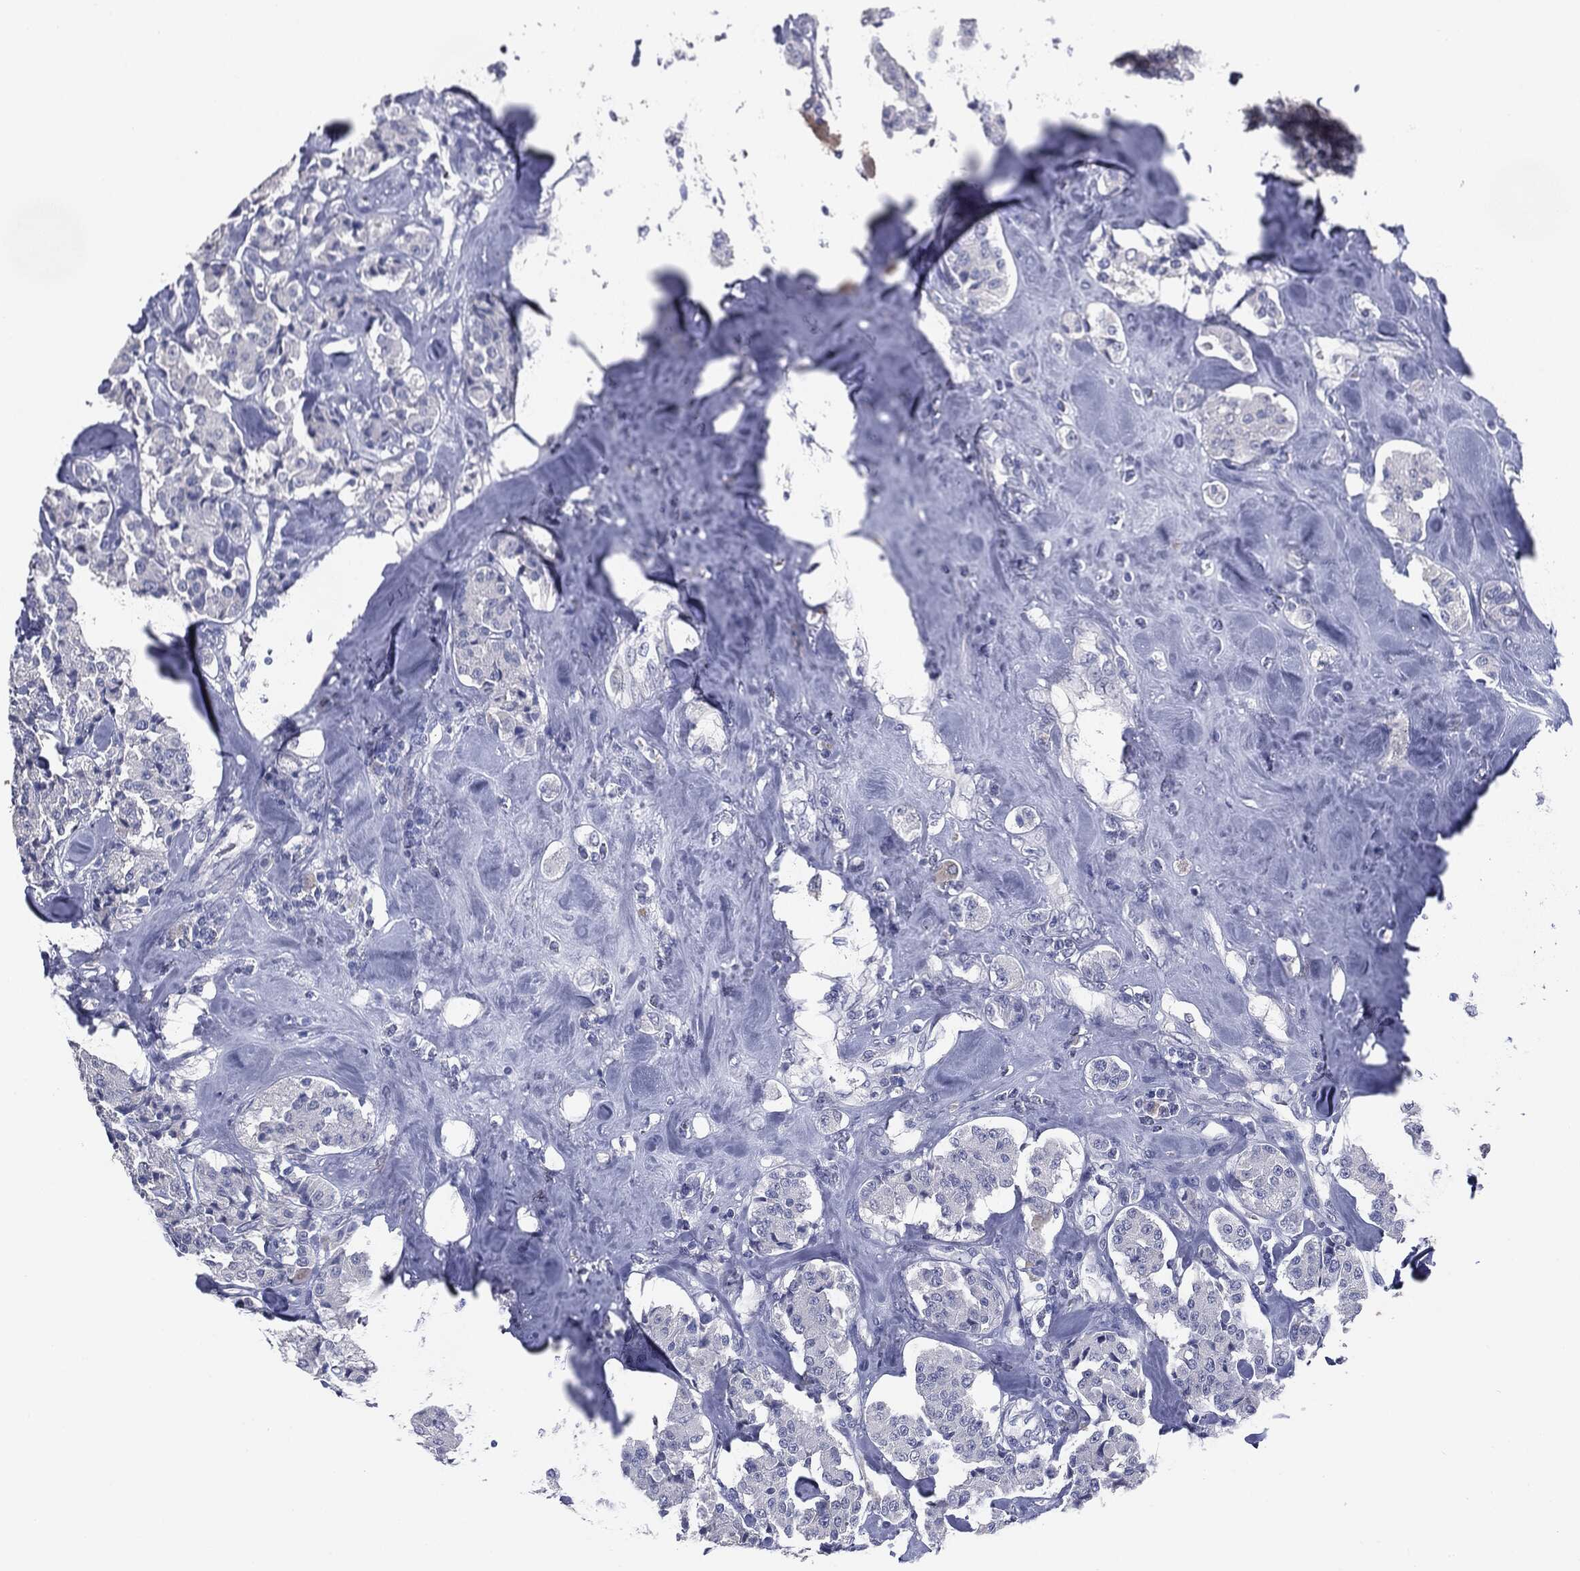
{"staining": {"intensity": "negative", "quantity": "none", "location": "none"}, "tissue": "carcinoid", "cell_type": "Tumor cells", "image_type": "cancer", "snomed": [{"axis": "morphology", "description": "Carcinoid, malignant, NOS"}, {"axis": "topography", "description": "Pancreas"}], "caption": "Immunohistochemical staining of carcinoid displays no significant expression in tumor cells.", "gene": "MUC1", "patient": {"sex": "male", "age": 41}}